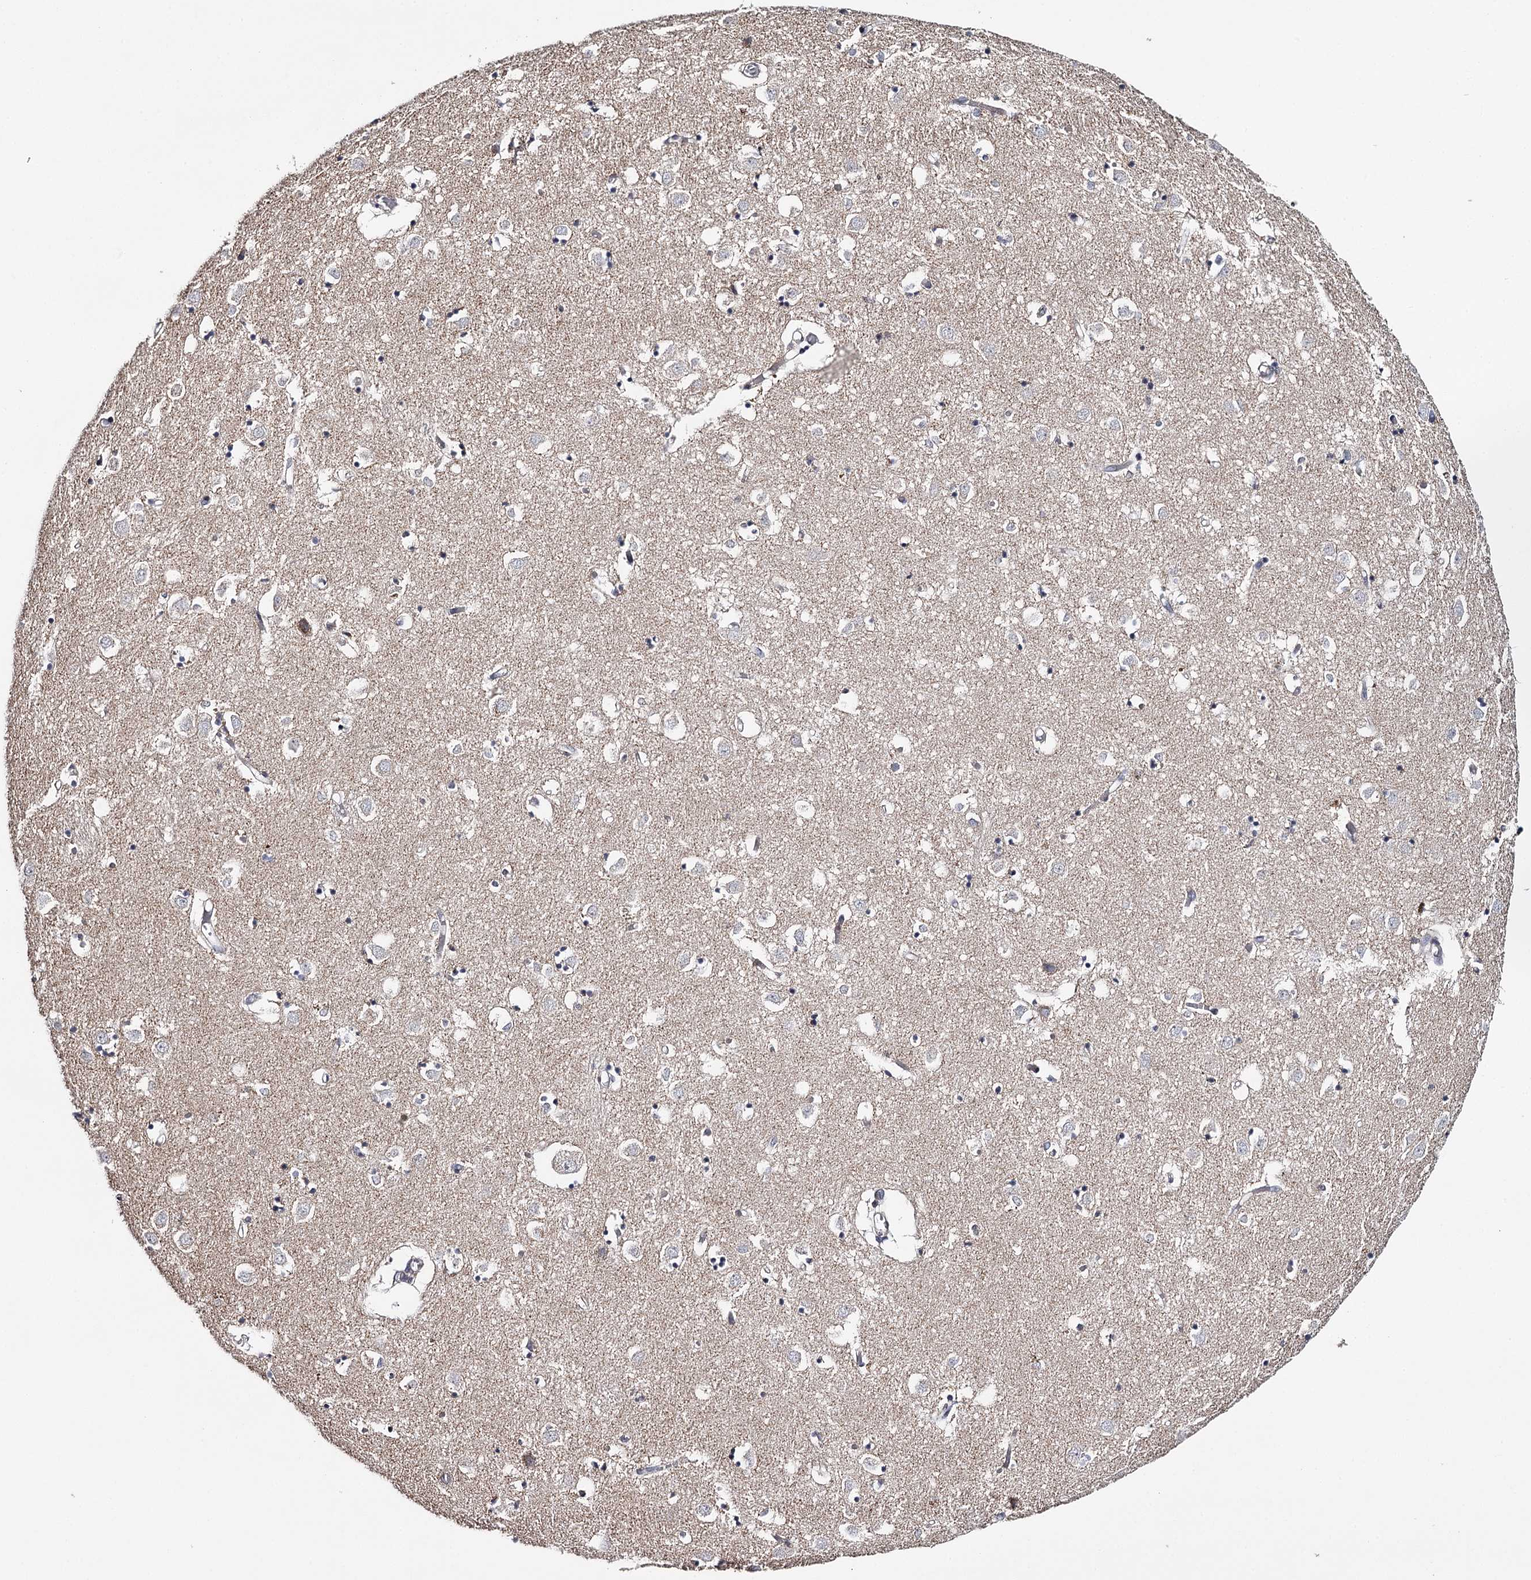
{"staining": {"intensity": "negative", "quantity": "none", "location": "none"}, "tissue": "caudate", "cell_type": "Glial cells", "image_type": "normal", "snomed": [{"axis": "morphology", "description": "Normal tissue, NOS"}, {"axis": "topography", "description": "Lateral ventricle wall"}], "caption": "DAB immunohistochemical staining of benign caudate demonstrates no significant expression in glial cells.", "gene": "GTSF1", "patient": {"sex": "male", "age": 70}}